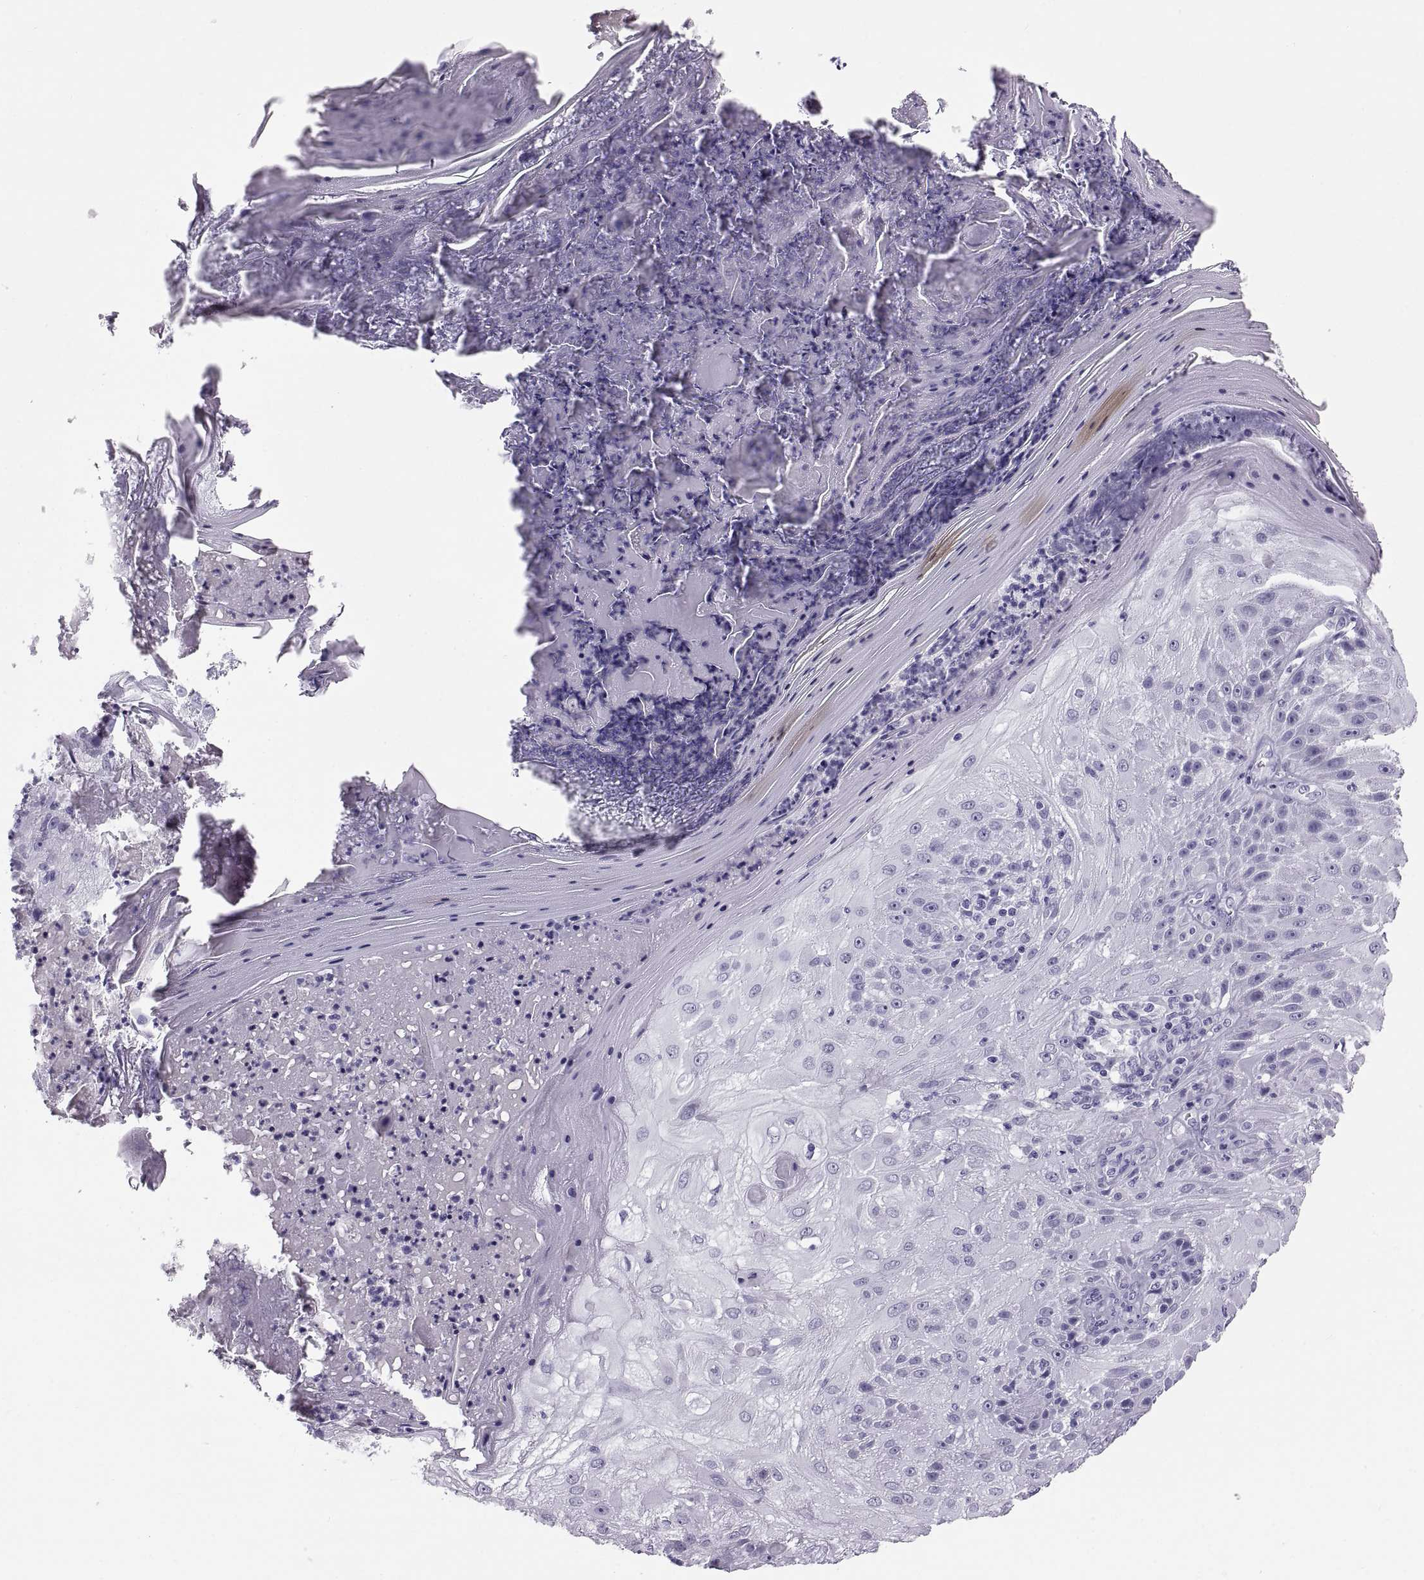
{"staining": {"intensity": "negative", "quantity": "none", "location": "none"}, "tissue": "skin cancer", "cell_type": "Tumor cells", "image_type": "cancer", "snomed": [{"axis": "morphology", "description": "Normal tissue, NOS"}, {"axis": "morphology", "description": "Squamous cell carcinoma, NOS"}, {"axis": "topography", "description": "Skin"}], "caption": "This is an immunohistochemistry micrograph of human skin cancer (squamous cell carcinoma). There is no expression in tumor cells.", "gene": "CT47A10", "patient": {"sex": "female", "age": 83}}